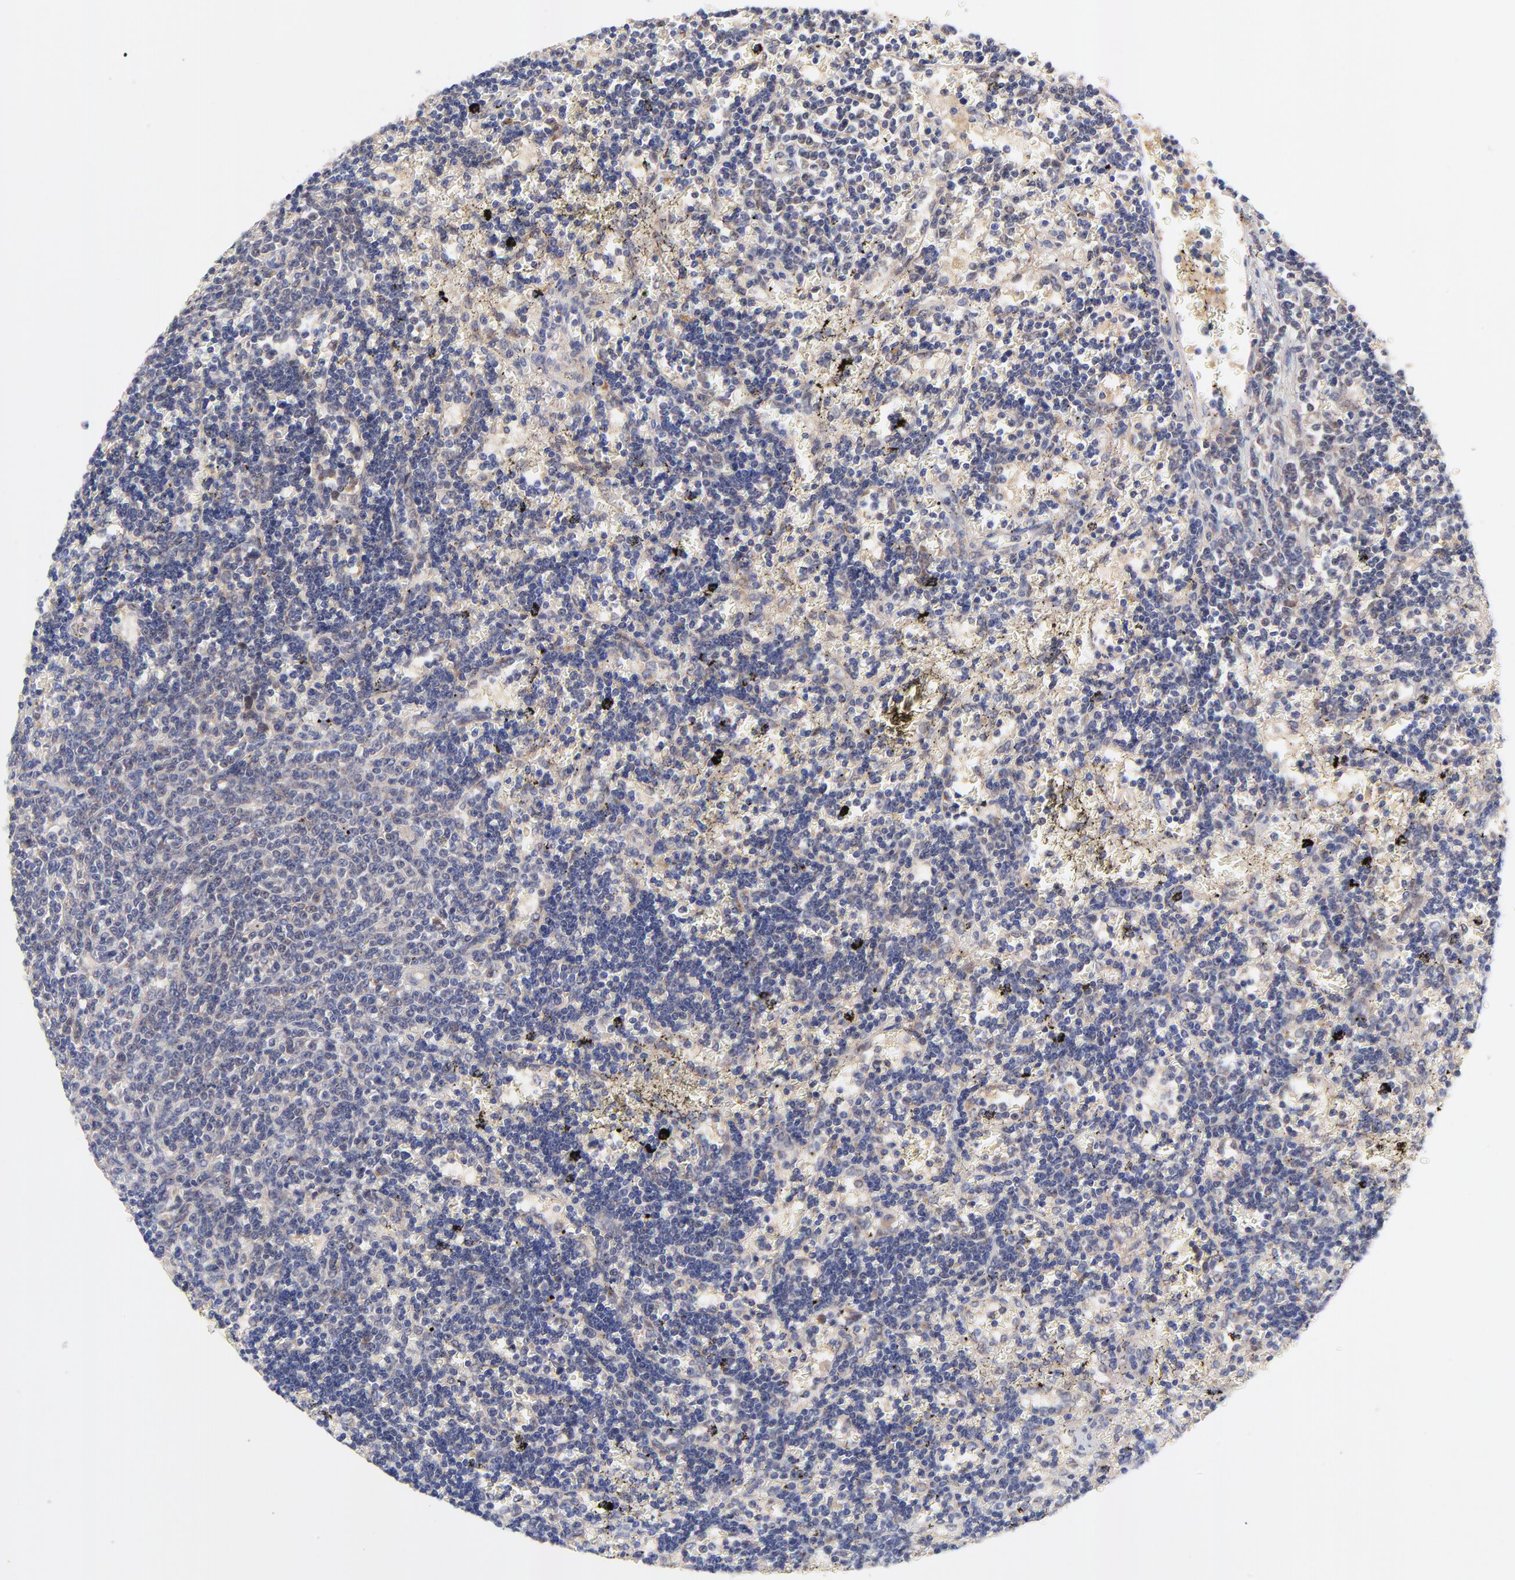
{"staining": {"intensity": "weak", "quantity": "<25%", "location": "cytoplasmic/membranous"}, "tissue": "lymphoma", "cell_type": "Tumor cells", "image_type": "cancer", "snomed": [{"axis": "morphology", "description": "Malignant lymphoma, non-Hodgkin's type, Low grade"}, {"axis": "topography", "description": "Spleen"}], "caption": "Histopathology image shows no protein positivity in tumor cells of lymphoma tissue.", "gene": "TXNL1", "patient": {"sex": "male", "age": 60}}